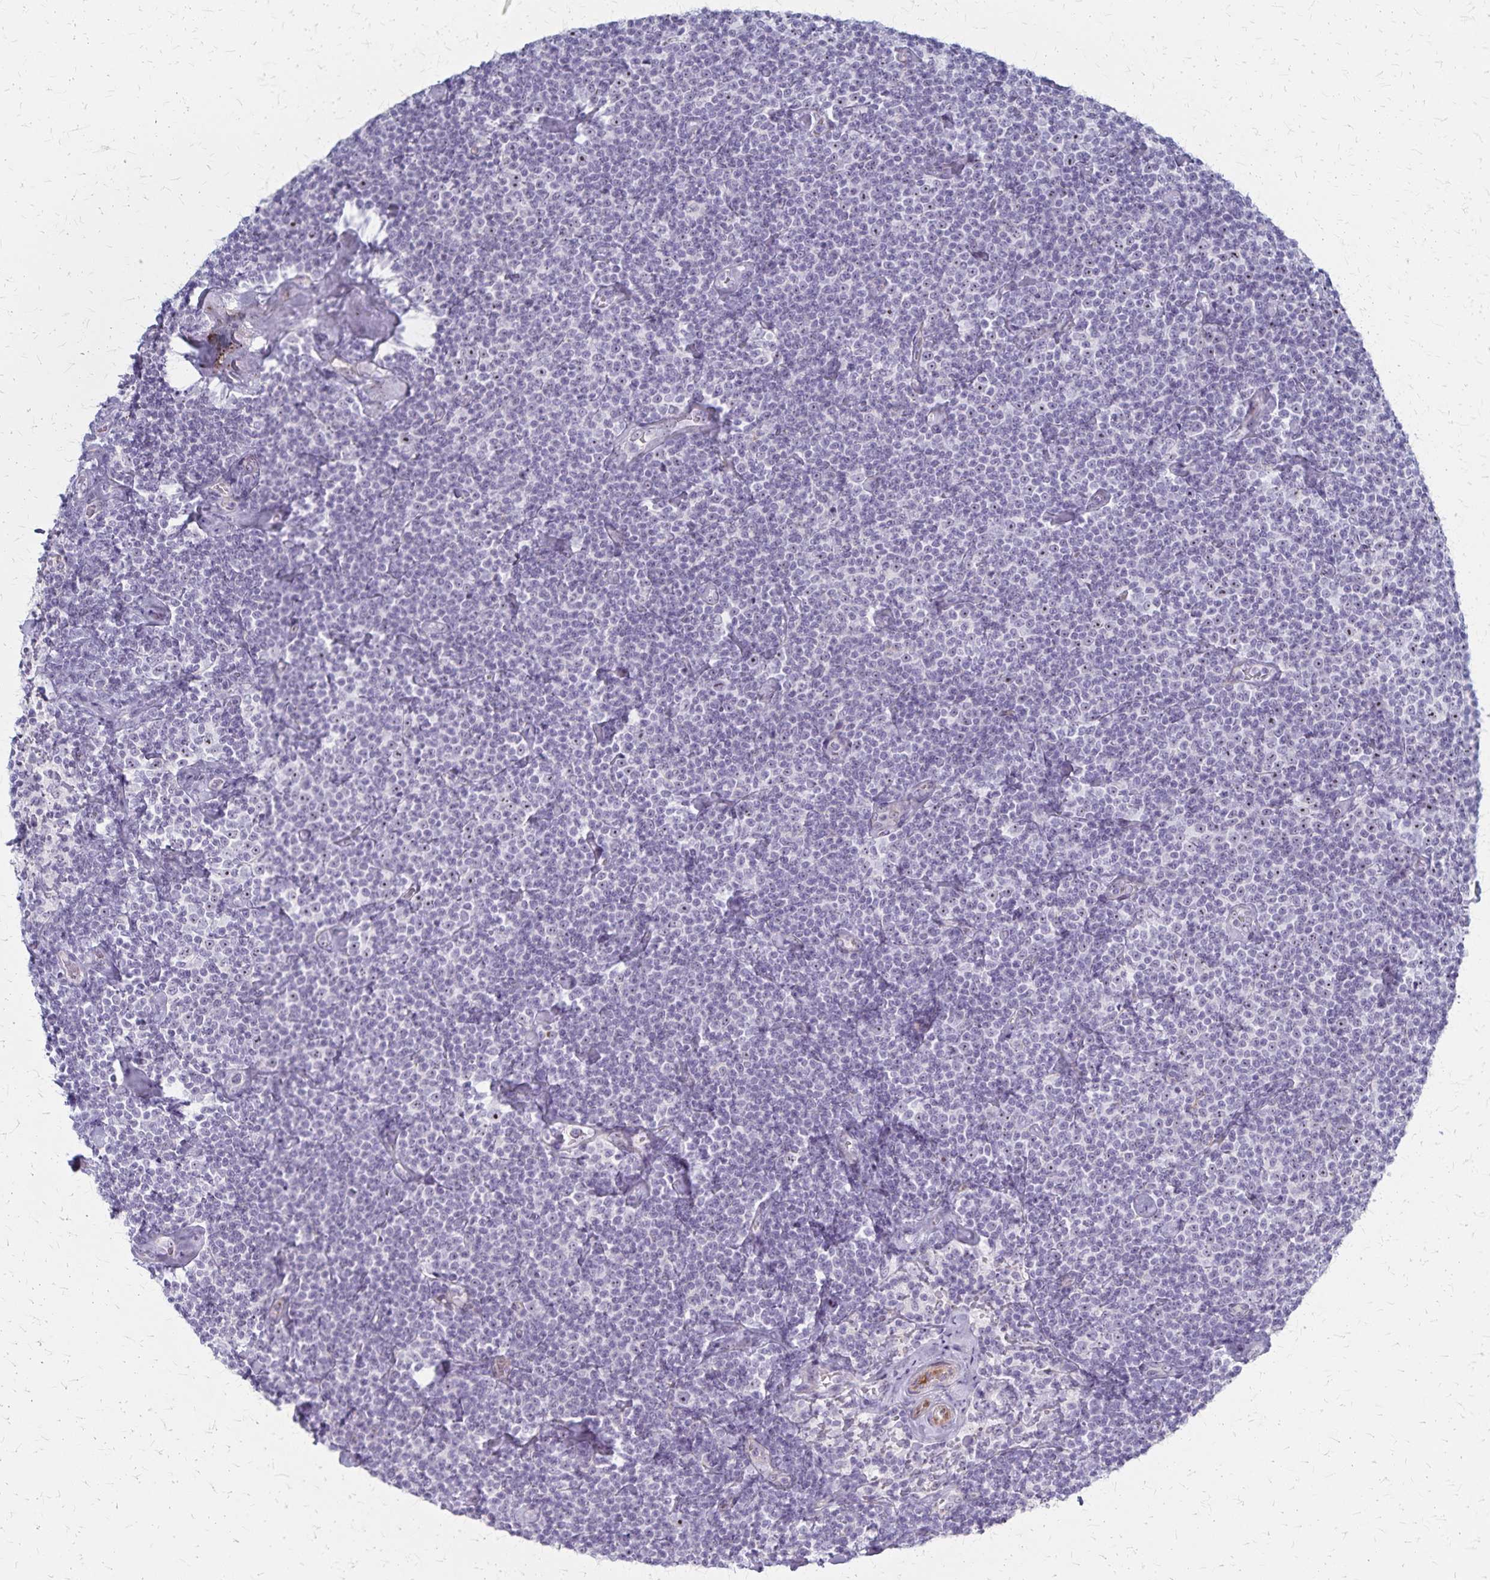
{"staining": {"intensity": "weak", "quantity": "<25%", "location": "nuclear"}, "tissue": "lymphoma", "cell_type": "Tumor cells", "image_type": "cancer", "snomed": [{"axis": "morphology", "description": "Malignant lymphoma, non-Hodgkin's type, Low grade"}, {"axis": "topography", "description": "Lymph node"}], "caption": "Tumor cells show no significant protein expression in low-grade malignant lymphoma, non-Hodgkin's type. The staining was performed using DAB (3,3'-diaminobenzidine) to visualize the protein expression in brown, while the nuclei were stained in blue with hematoxylin (Magnification: 20x).", "gene": "DLK2", "patient": {"sex": "male", "age": 81}}